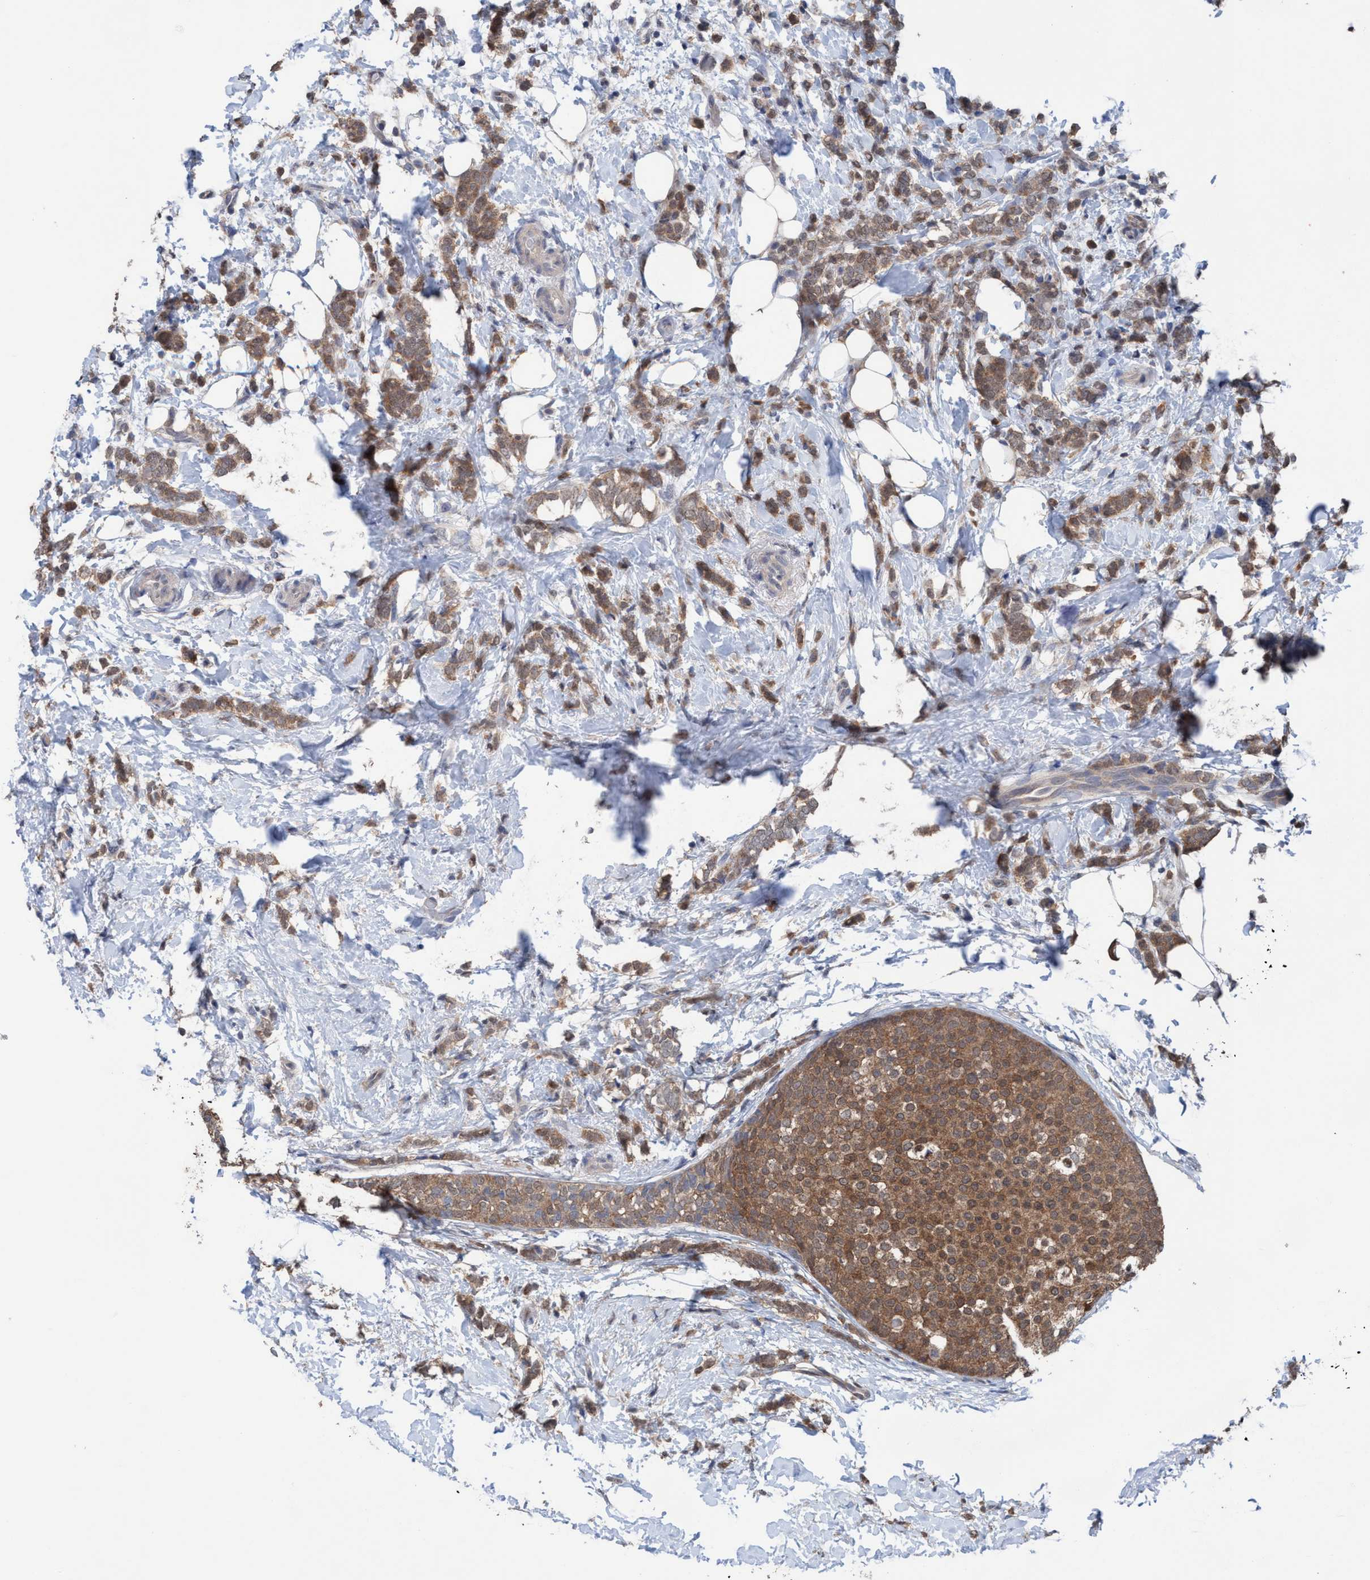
{"staining": {"intensity": "moderate", "quantity": ">75%", "location": "cytoplasmic/membranous"}, "tissue": "breast cancer", "cell_type": "Tumor cells", "image_type": "cancer", "snomed": [{"axis": "morphology", "description": "Lobular carcinoma"}, {"axis": "topography", "description": "Breast"}], "caption": "Breast cancer tissue shows moderate cytoplasmic/membranous expression in about >75% of tumor cells", "gene": "GLOD4", "patient": {"sex": "female", "age": 50}}